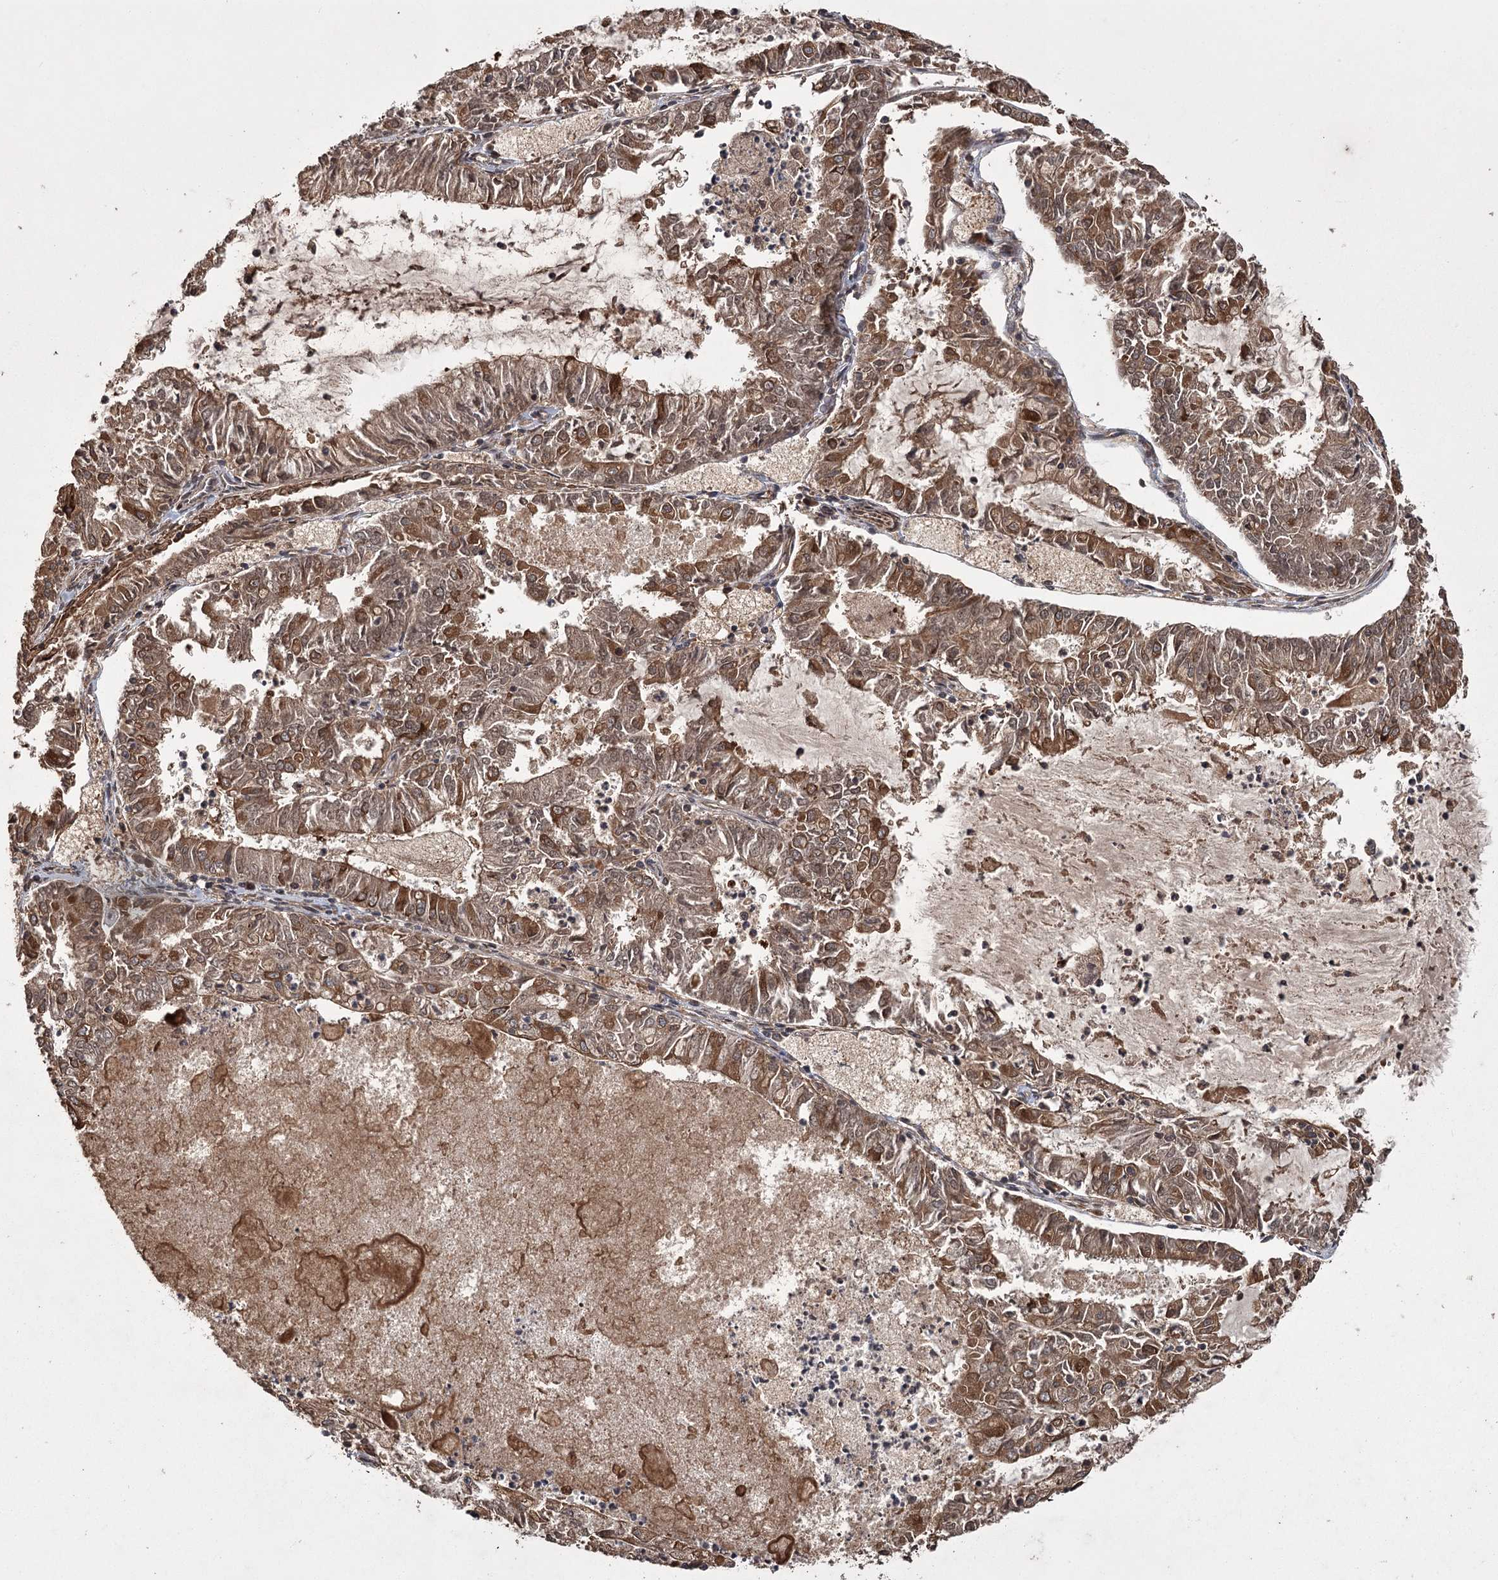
{"staining": {"intensity": "moderate", "quantity": ">75%", "location": "cytoplasmic/membranous"}, "tissue": "endometrial cancer", "cell_type": "Tumor cells", "image_type": "cancer", "snomed": [{"axis": "morphology", "description": "Adenocarcinoma, NOS"}, {"axis": "topography", "description": "Endometrium"}], "caption": "The histopathology image demonstrates immunohistochemical staining of endometrial adenocarcinoma. There is moderate cytoplasmic/membranous positivity is appreciated in about >75% of tumor cells.", "gene": "RPAP3", "patient": {"sex": "female", "age": 57}}